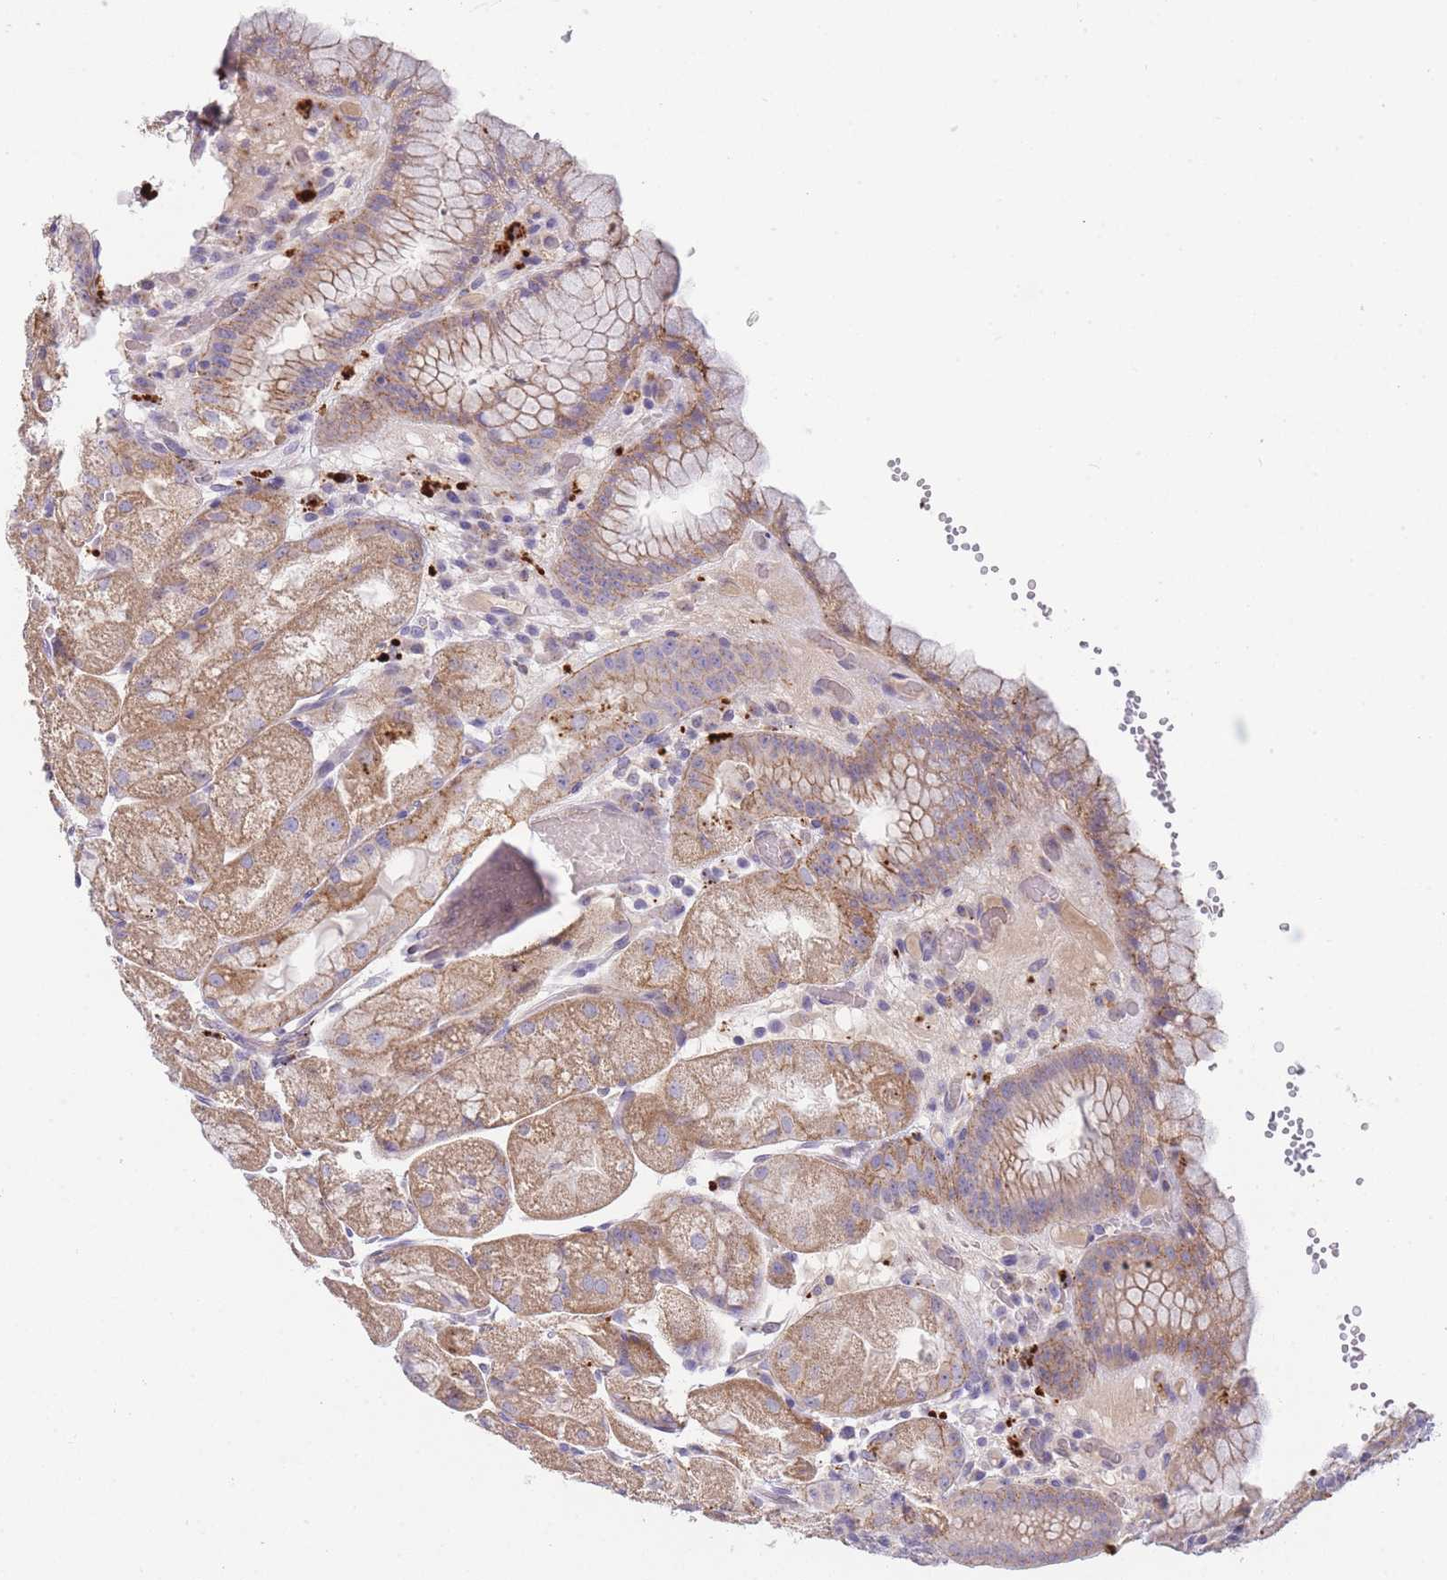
{"staining": {"intensity": "moderate", "quantity": ">75%", "location": "cytoplasmic/membranous"}, "tissue": "stomach", "cell_type": "Glandular cells", "image_type": "normal", "snomed": [{"axis": "morphology", "description": "Normal tissue, NOS"}, {"axis": "topography", "description": "Stomach, upper"}], "caption": "High-magnification brightfield microscopy of normal stomach stained with DAB (3,3'-diaminobenzidine) (brown) and counterstained with hematoxylin (blue). glandular cells exhibit moderate cytoplasmic/membranous expression is identified in approximately>75% of cells. (Brightfield microscopy of DAB IHC at high magnification).", "gene": "TRIM61", "patient": {"sex": "male", "age": 52}}